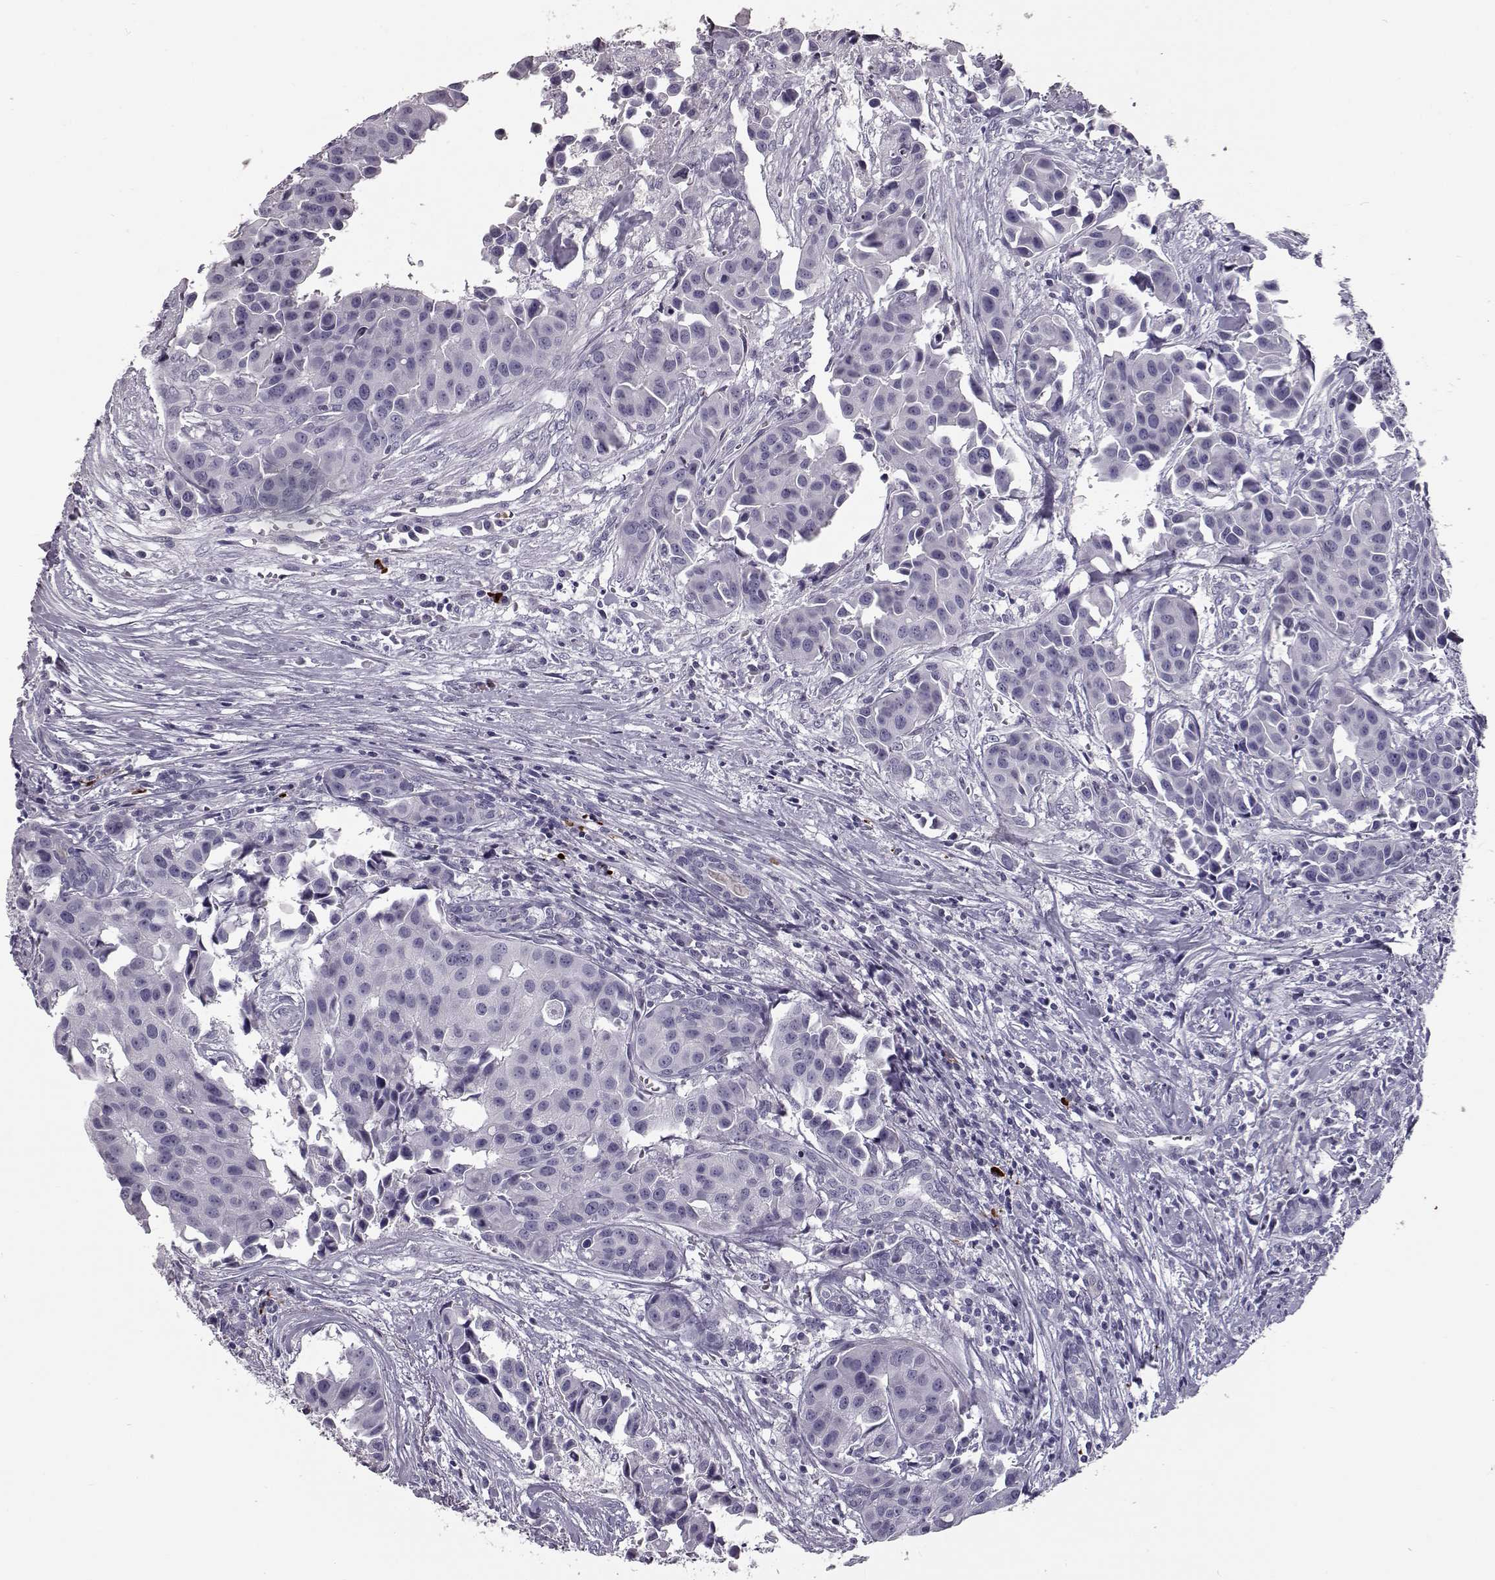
{"staining": {"intensity": "negative", "quantity": "none", "location": "none"}, "tissue": "head and neck cancer", "cell_type": "Tumor cells", "image_type": "cancer", "snomed": [{"axis": "morphology", "description": "Adenocarcinoma, NOS"}, {"axis": "topography", "description": "Head-Neck"}], "caption": "A micrograph of human head and neck adenocarcinoma is negative for staining in tumor cells.", "gene": "CCL19", "patient": {"sex": "male", "age": 76}}